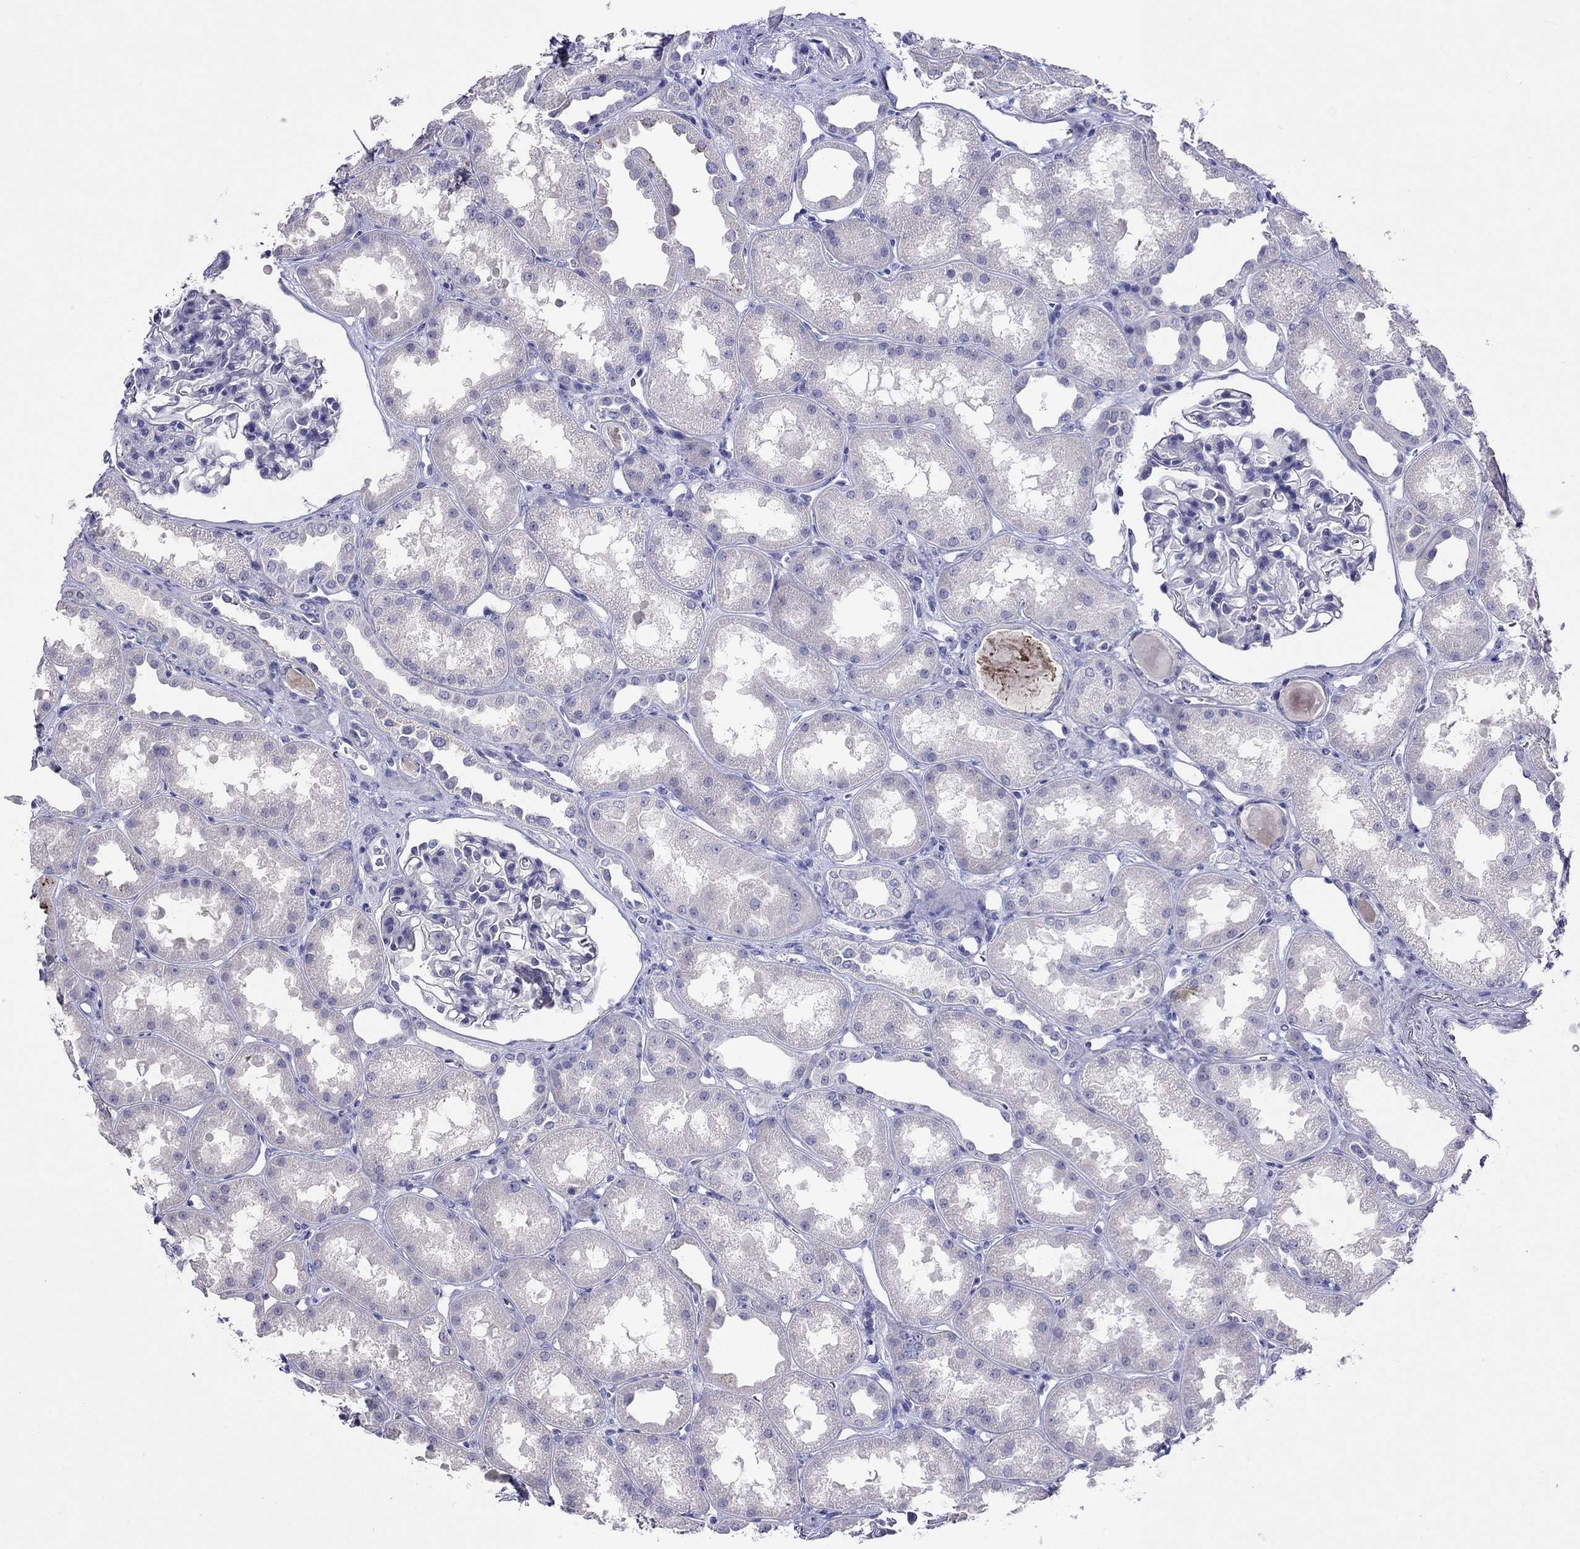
{"staining": {"intensity": "negative", "quantity": "none", "location": "none"}, "tissue": "kidney", "cell_type": "Cells in glomeruli", "image_type": "normal", "snomed": [{"axis": "morphology", "description": "Normal tissue, NOS"}, {"axis": "topography", "description": "Kidney"}], "caption": "Protein analysis of unremarkable kidney displays no significant expression in cells in glomeruli. (Immunohistochemistry, brightfield microscopy, high magnification).", "gene": "CAPNS2", "patient": {"sex": "male", "age": 61}}